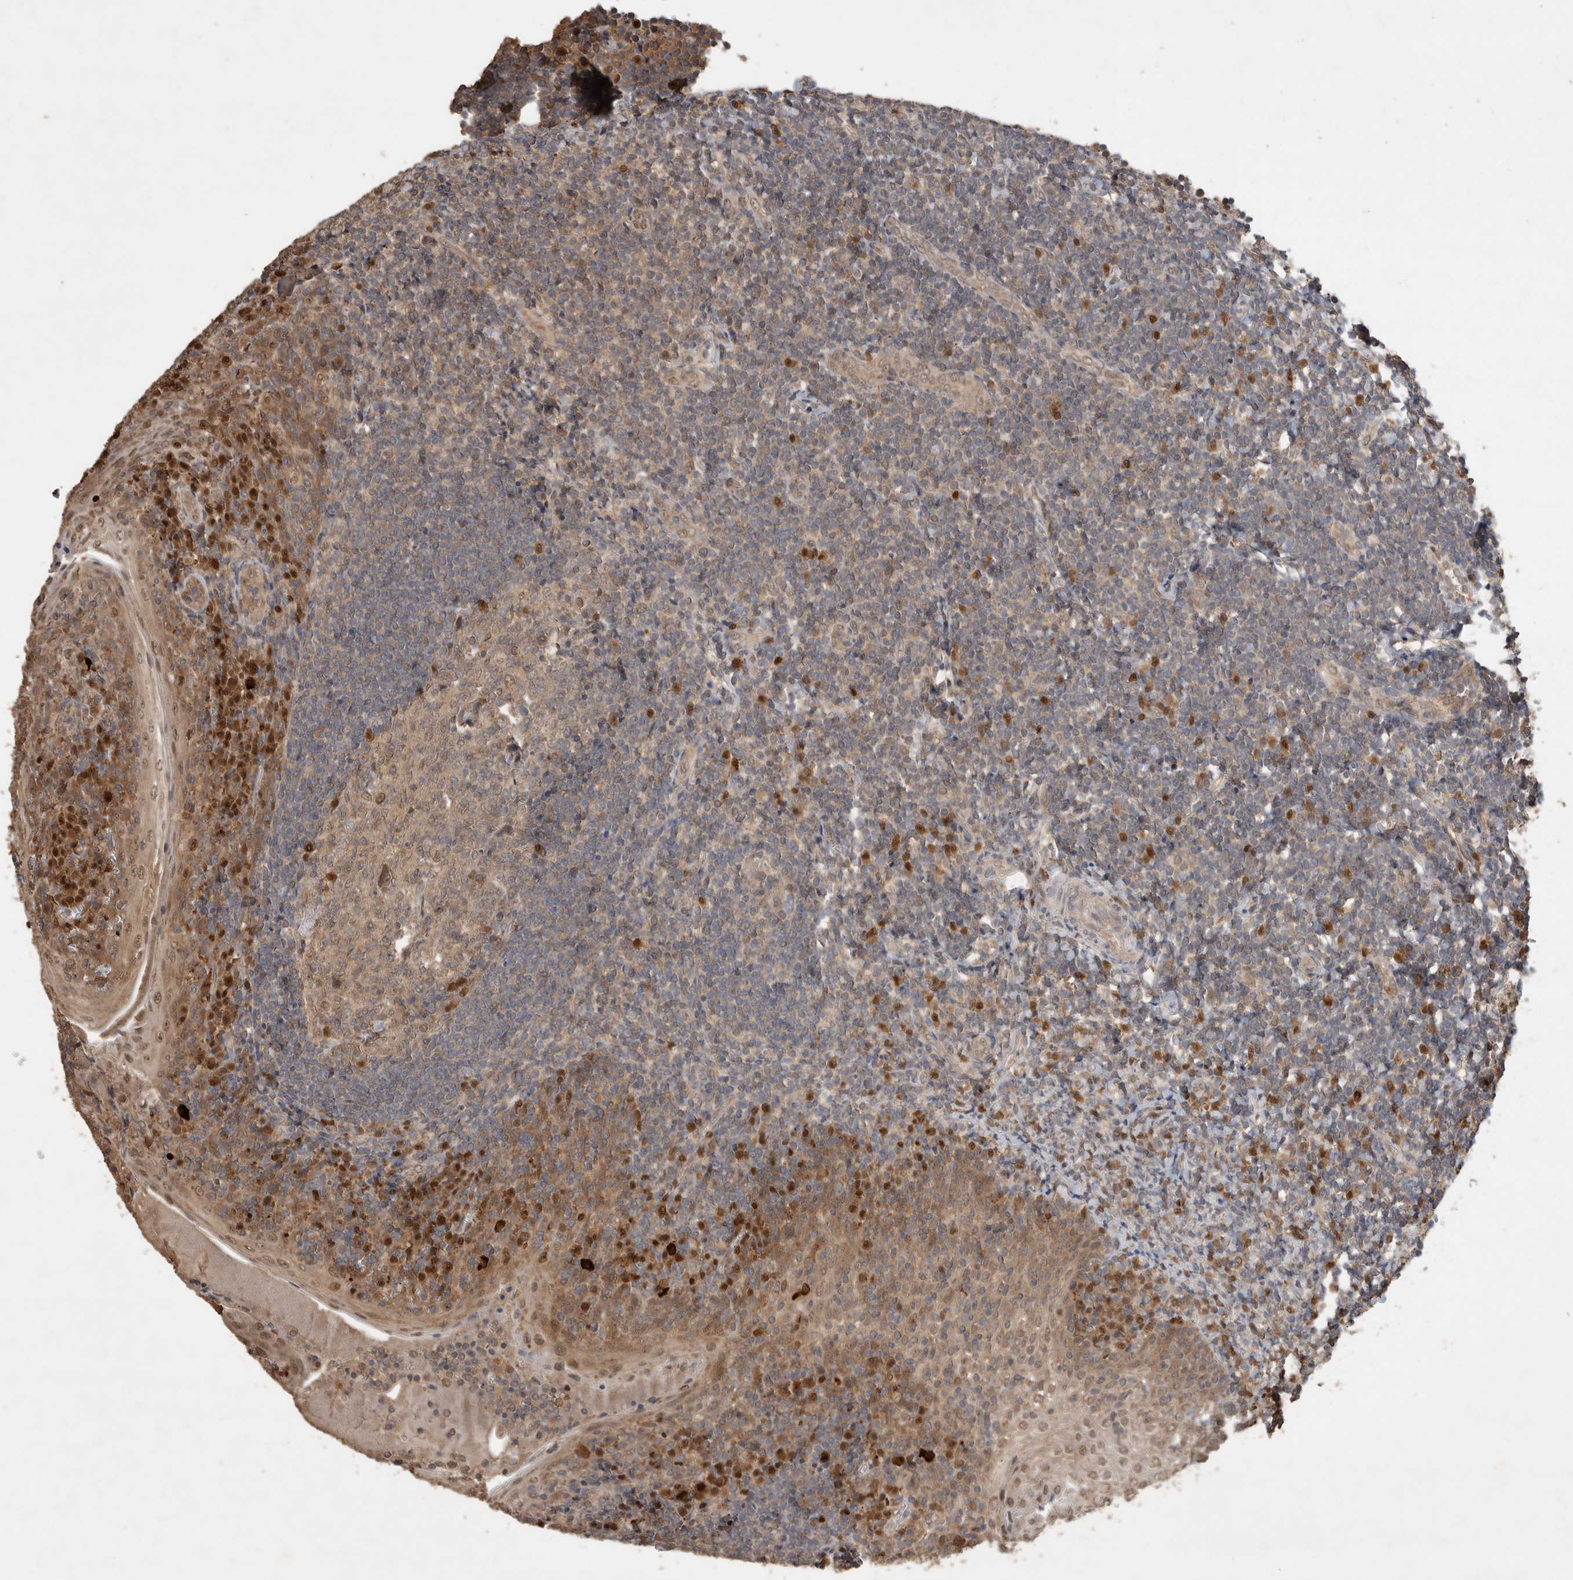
{"staining": {"intensity": "weak", "quantity": ">75%", "location": "cytoplasmic/membranous"}, "tissue": "tonsil", "cell_type": "Germinal center cells", "image_type": "normal", "snomed": [{"axis": "morphology", "description": "Normal tissue, NOS"}, {"axis": "topography", "description": "Tonsil"}], "caption": "Tonsil stained with DAB IHC reveals low levels of weak cytoplasmic/membranous positivity in approximately >75% of germinal center cells.", "gene": "OTUD7B", "patient": {"sex": "male", "age": 27}}